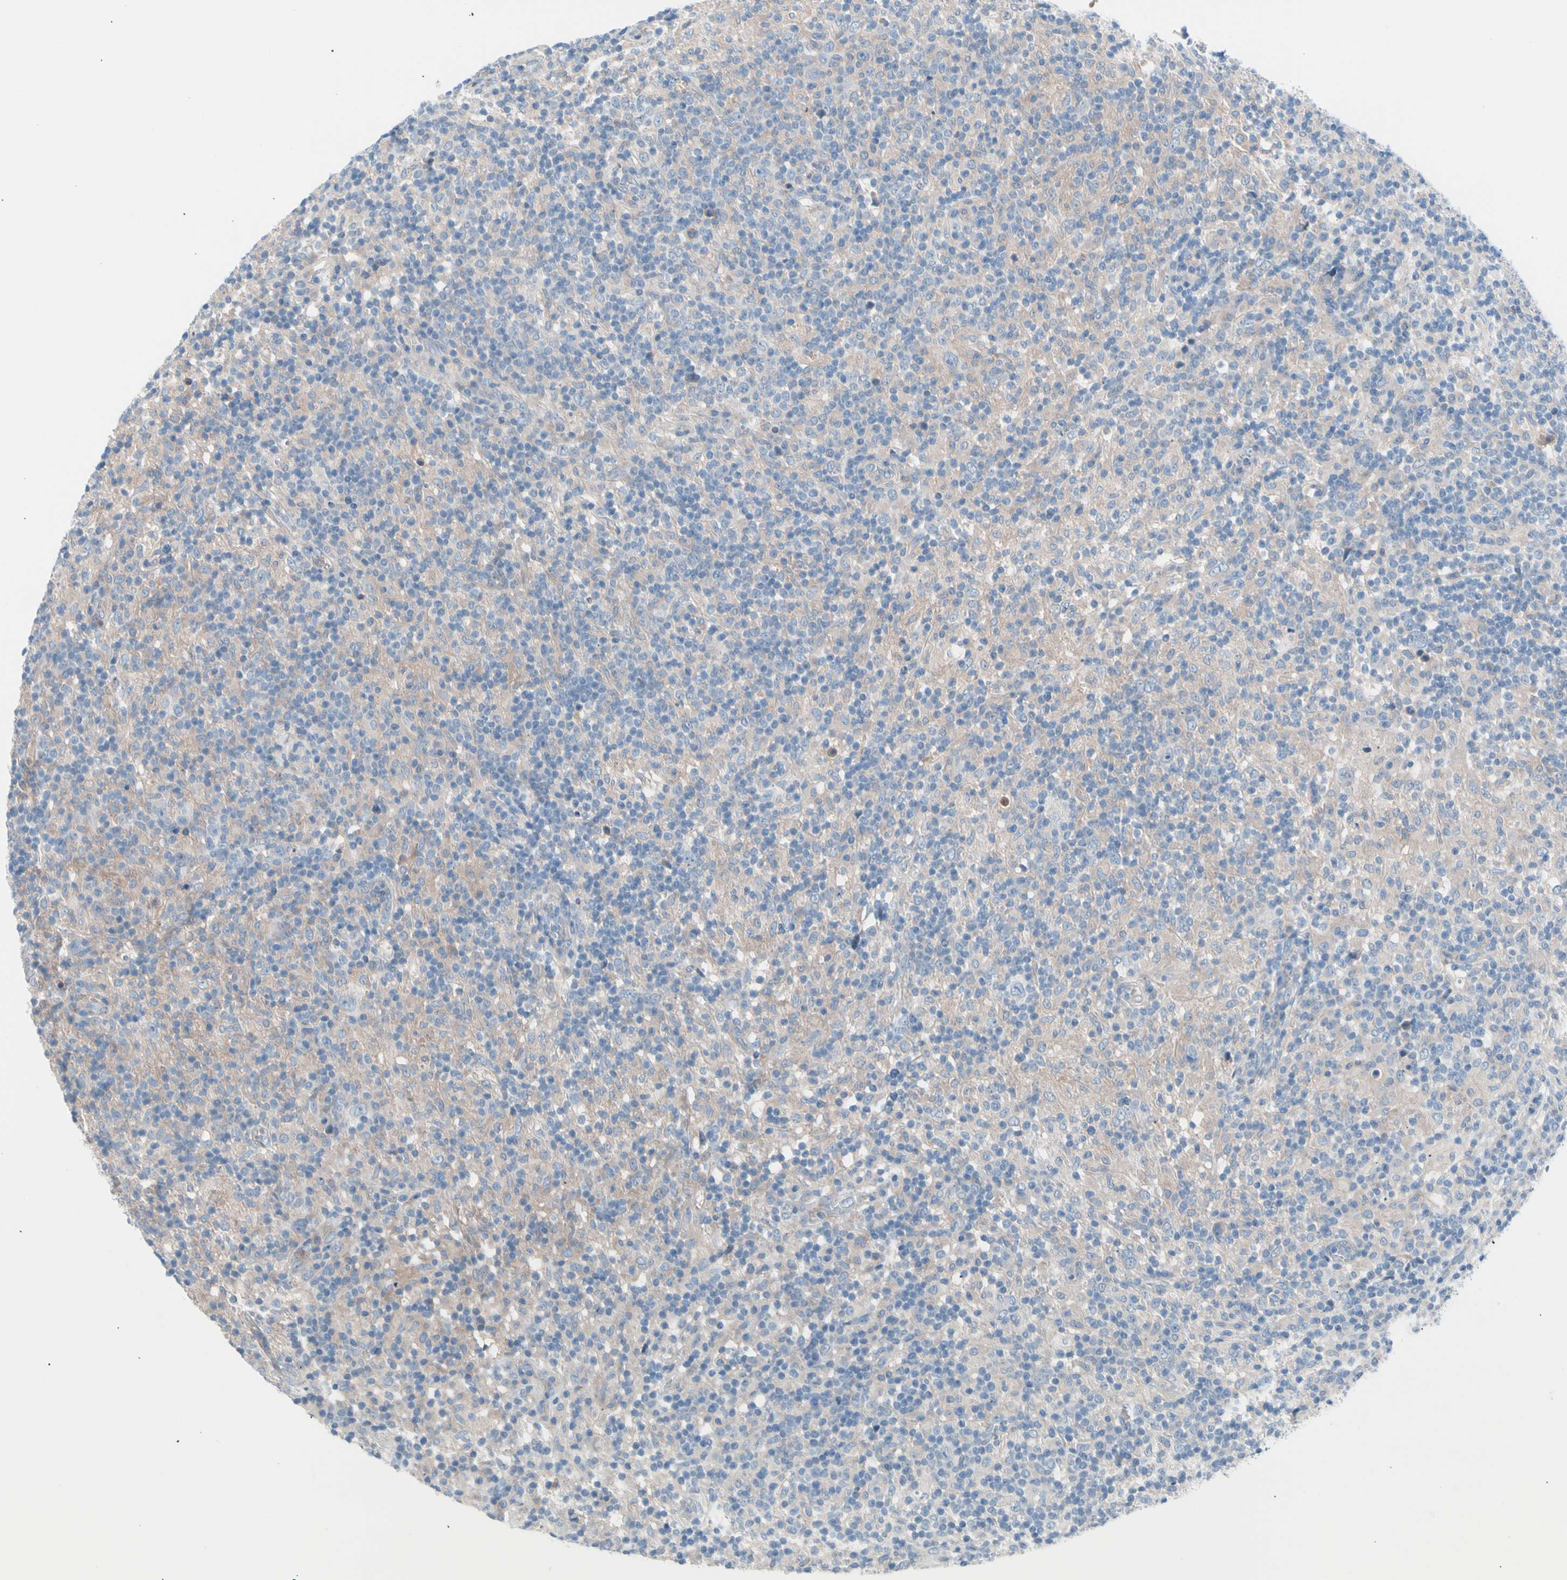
{"staining": {"intensity": "negative", "quantity": "none", "location": "none"}, "tissue": "lymphoma", "cell_type": "Tumor cells", "image_type": "cancer", "snomed": [{"axis": "morphology", "description": "Hodgkin's disease, NOS"}, {"axis": "topography", "description": "Lymph node"}], "caption": "Tumor cells are negative for brown protein staining in Hodgkin's disease.", "gene": "CASQ1", "patient": {"sex": "male", "age": 70}}